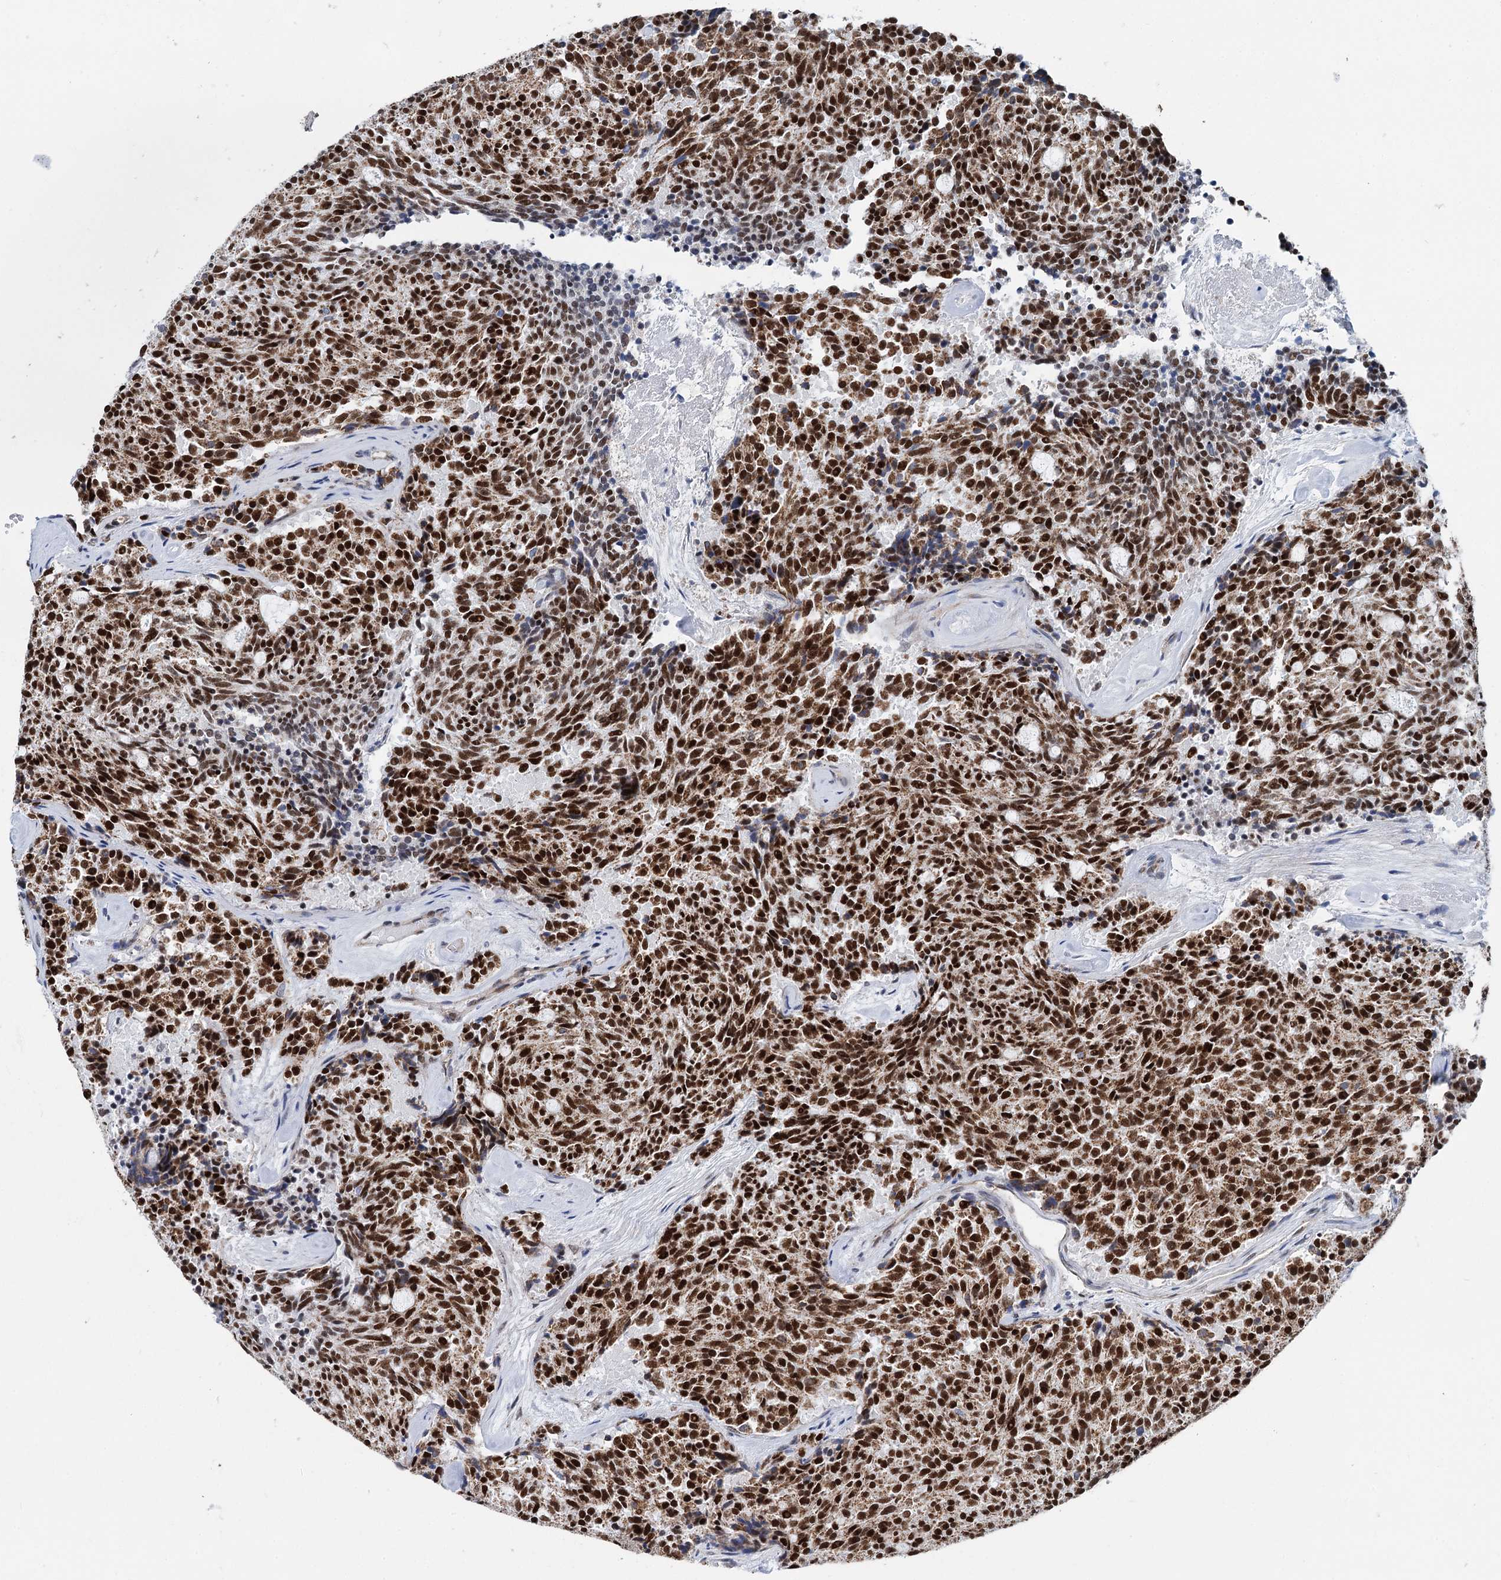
{"staining": {"intensity": "strong", "quantity": ">75%", "location": "nuclear"}, "tissue": "carcinoid", "cell_type": "Tumor cells", "image_type": "cancer", "snomed": [{"axis": "morphology", "description": "Carcinoid, malignant, NOS"}, {"axis": "topography", "description": "Pancreas"}], "caption": "Approximately >75% of tumor cells in carcinoid (malignant) show strong nuclear protein staining as visualized by brown immunohistochemical staining.", "gene": "MORN3", "patient": {"sex": "female", "age": 54}}